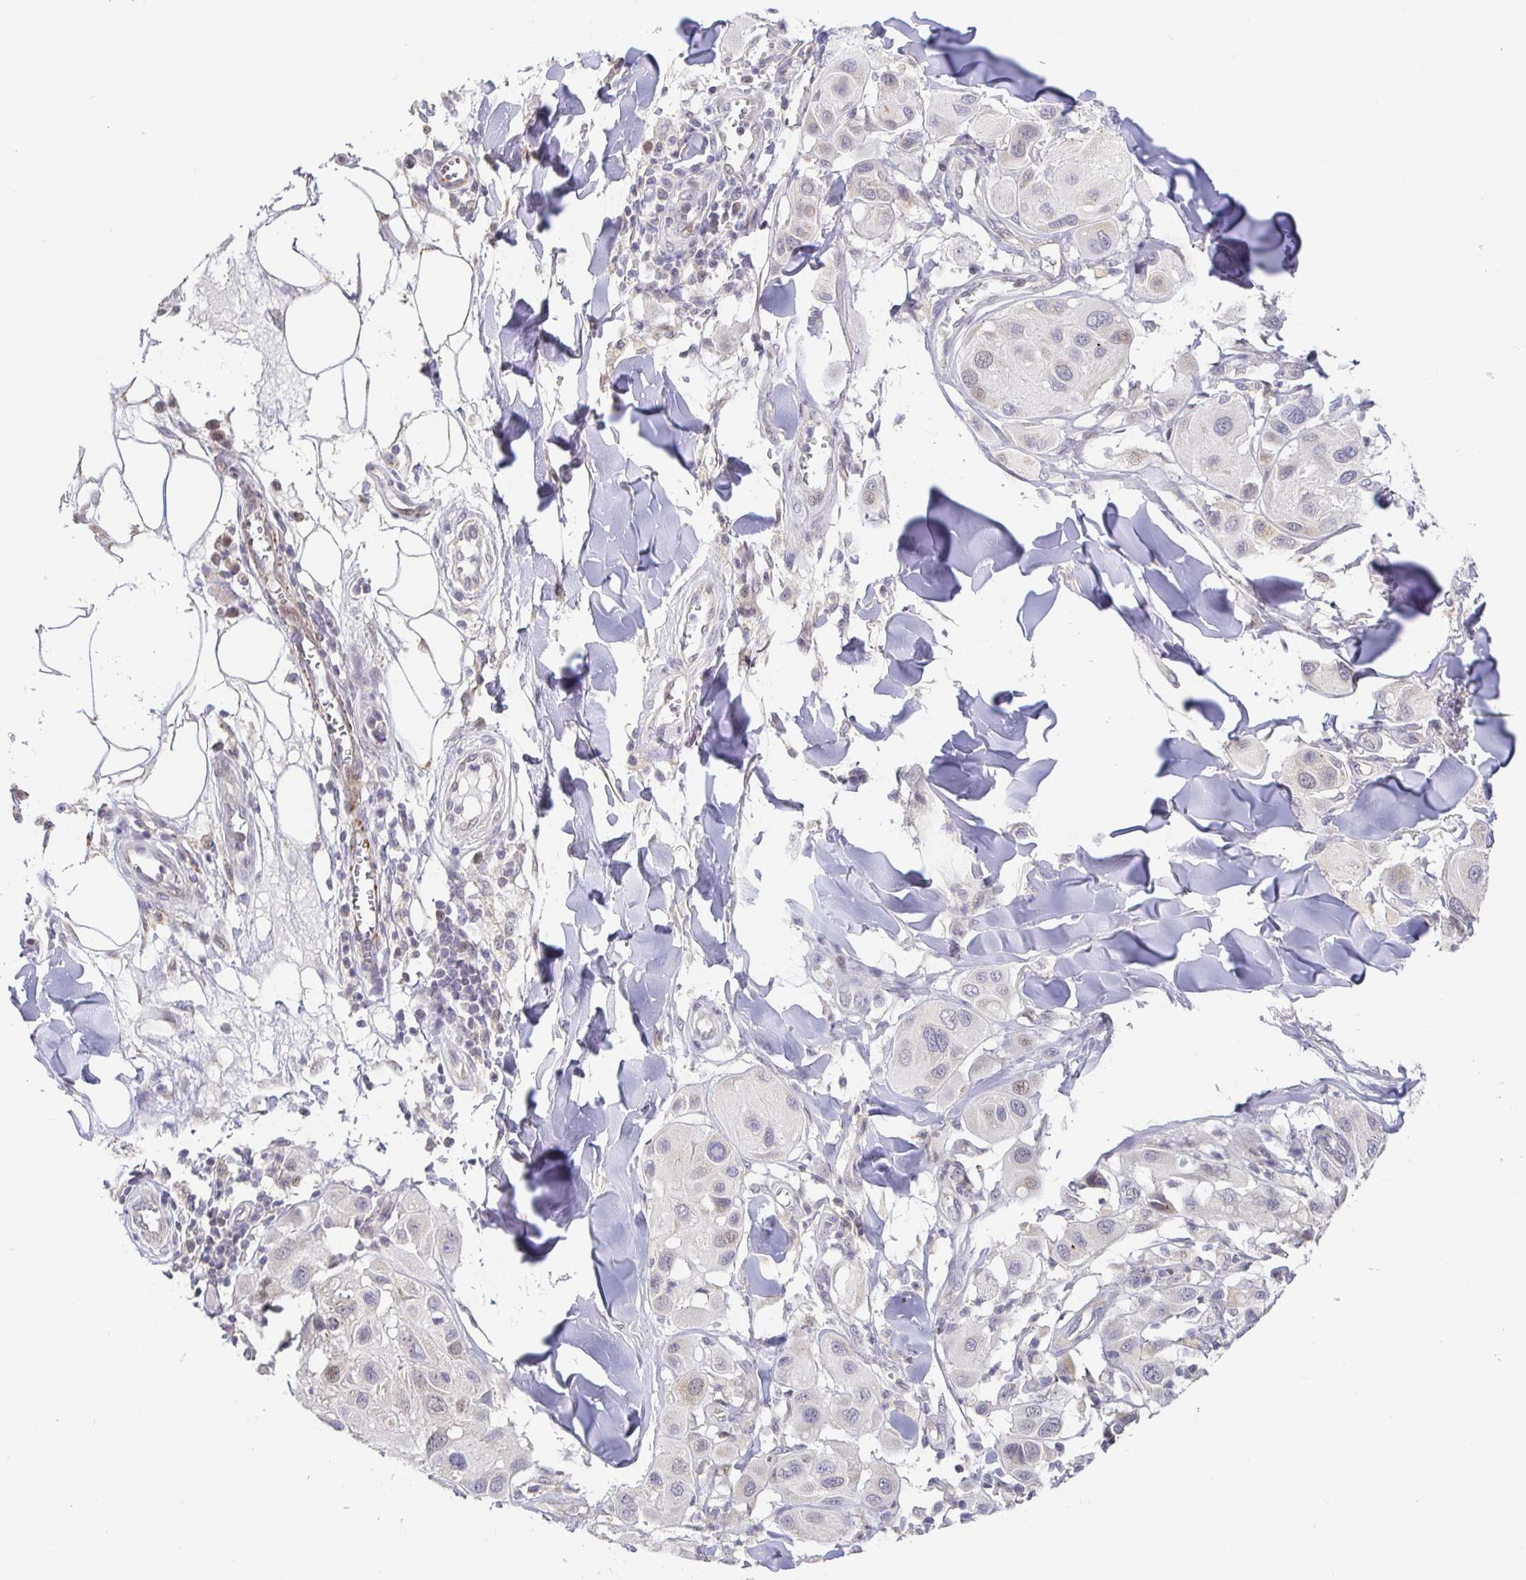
{"staining": {"intensity": "negative", "quantity": "none", "location": "none"}, "tissue": "melanoma", "cell_type": "Tumor cells", "image_type": "cancer", "snomed": [{"axis": "morphology", "description": "Malignant melanoma, Metastatic site"}, {"axis": "topography", "description": "Skin"}], "caption": "Tumor cells are negative for protein expression in human melanoma. (IHC, brightfield microscopy, high magnification).", "gene": "CIT", "patient": {"sex": "male", "age": 41}}